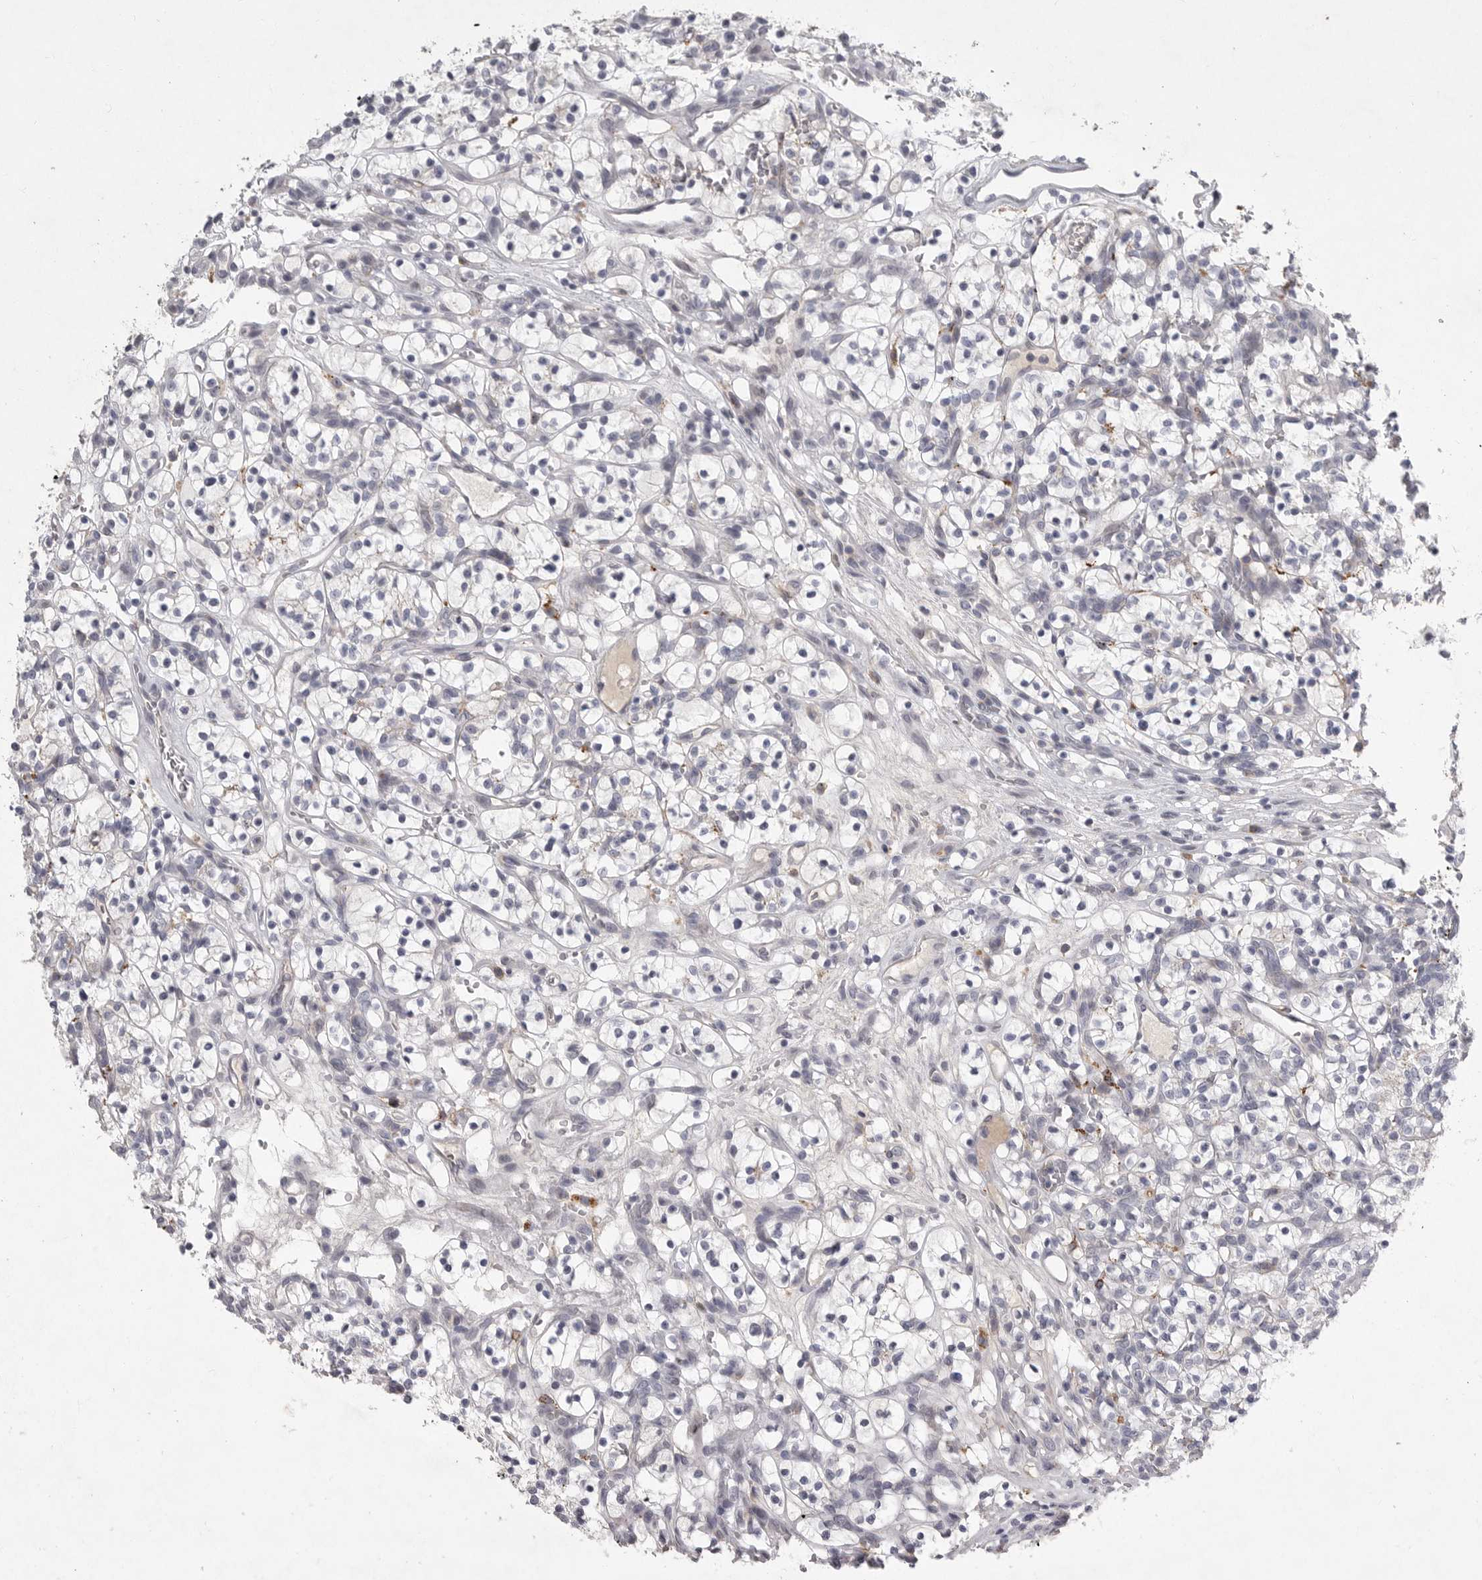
{"staining": {"intensity": "negative", "quantity": "none", "location": "none"}, "tissue": "renal cancer", "cell_type": "Tumor cells", "image_type": "cancer", "snomed": [{"axis": "morphology", "description": "Adenocarcinoma, NOS"}, {"axis": "topography", "description": "Kidney"}], "caption": "The histopathology image demonstrates no significant expression in tumor cells of renal cancer.", "gene": "CRP", "patient": {"sex": "female", "age": 57}}